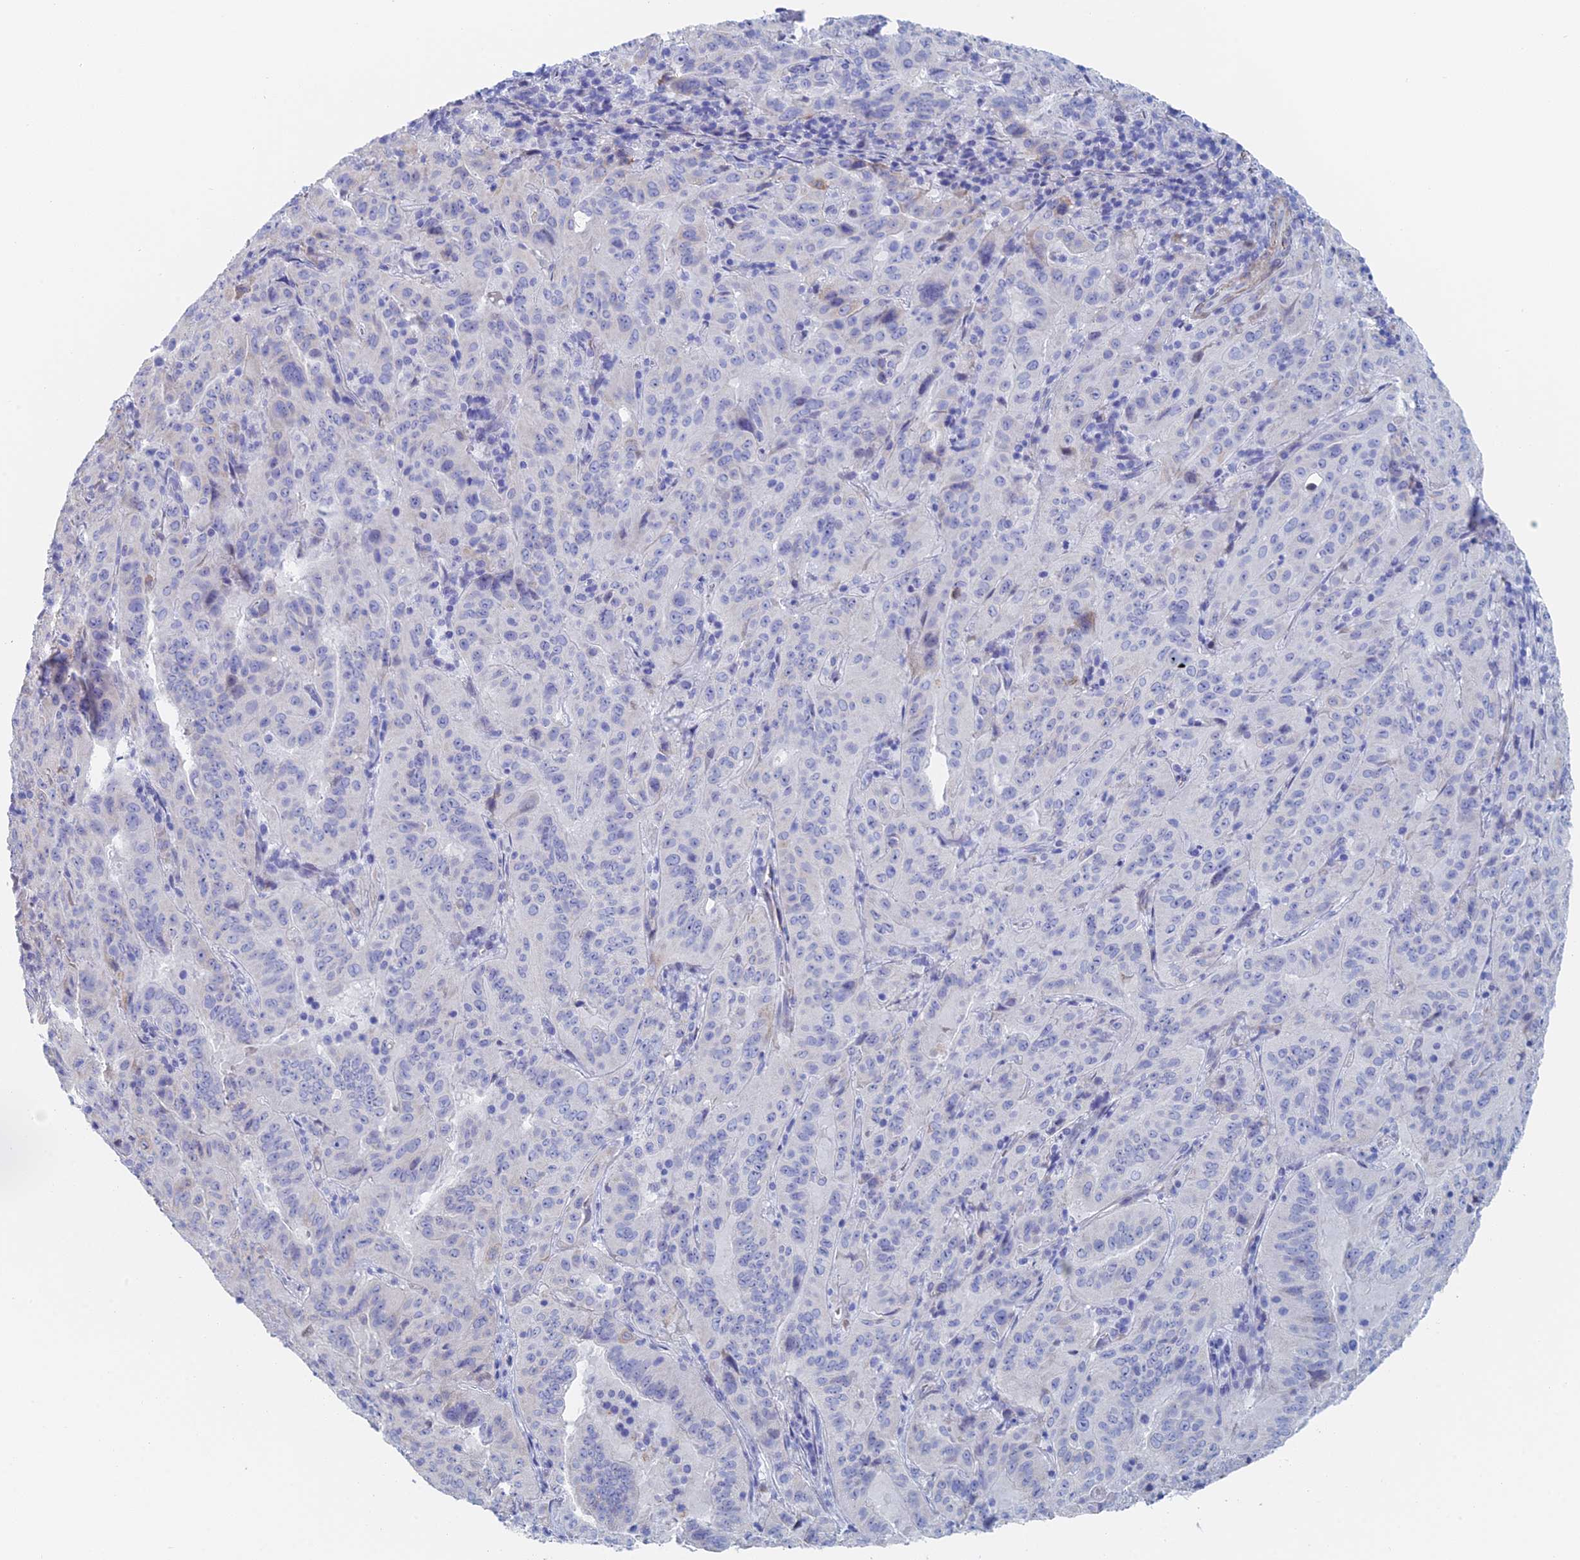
{"staining": {"intensity": "negative", "quantity": "none", "location": "none"}, "tissue": "pancreatic cancer", "cell_type": "Tumor cells", "image_type": "cancer", "snomed": [{"axis": "morphology", "description": "Adenocarcinoma, NOS"}, {"axis": "topography", "description": "Pancreas"}], "caption": "Tumor cells show no significant protein staining in pancreatic cancer (adenocarcinoma).", "gene": "KCNK18", "patient": {"sex": "male", "age": 63}}